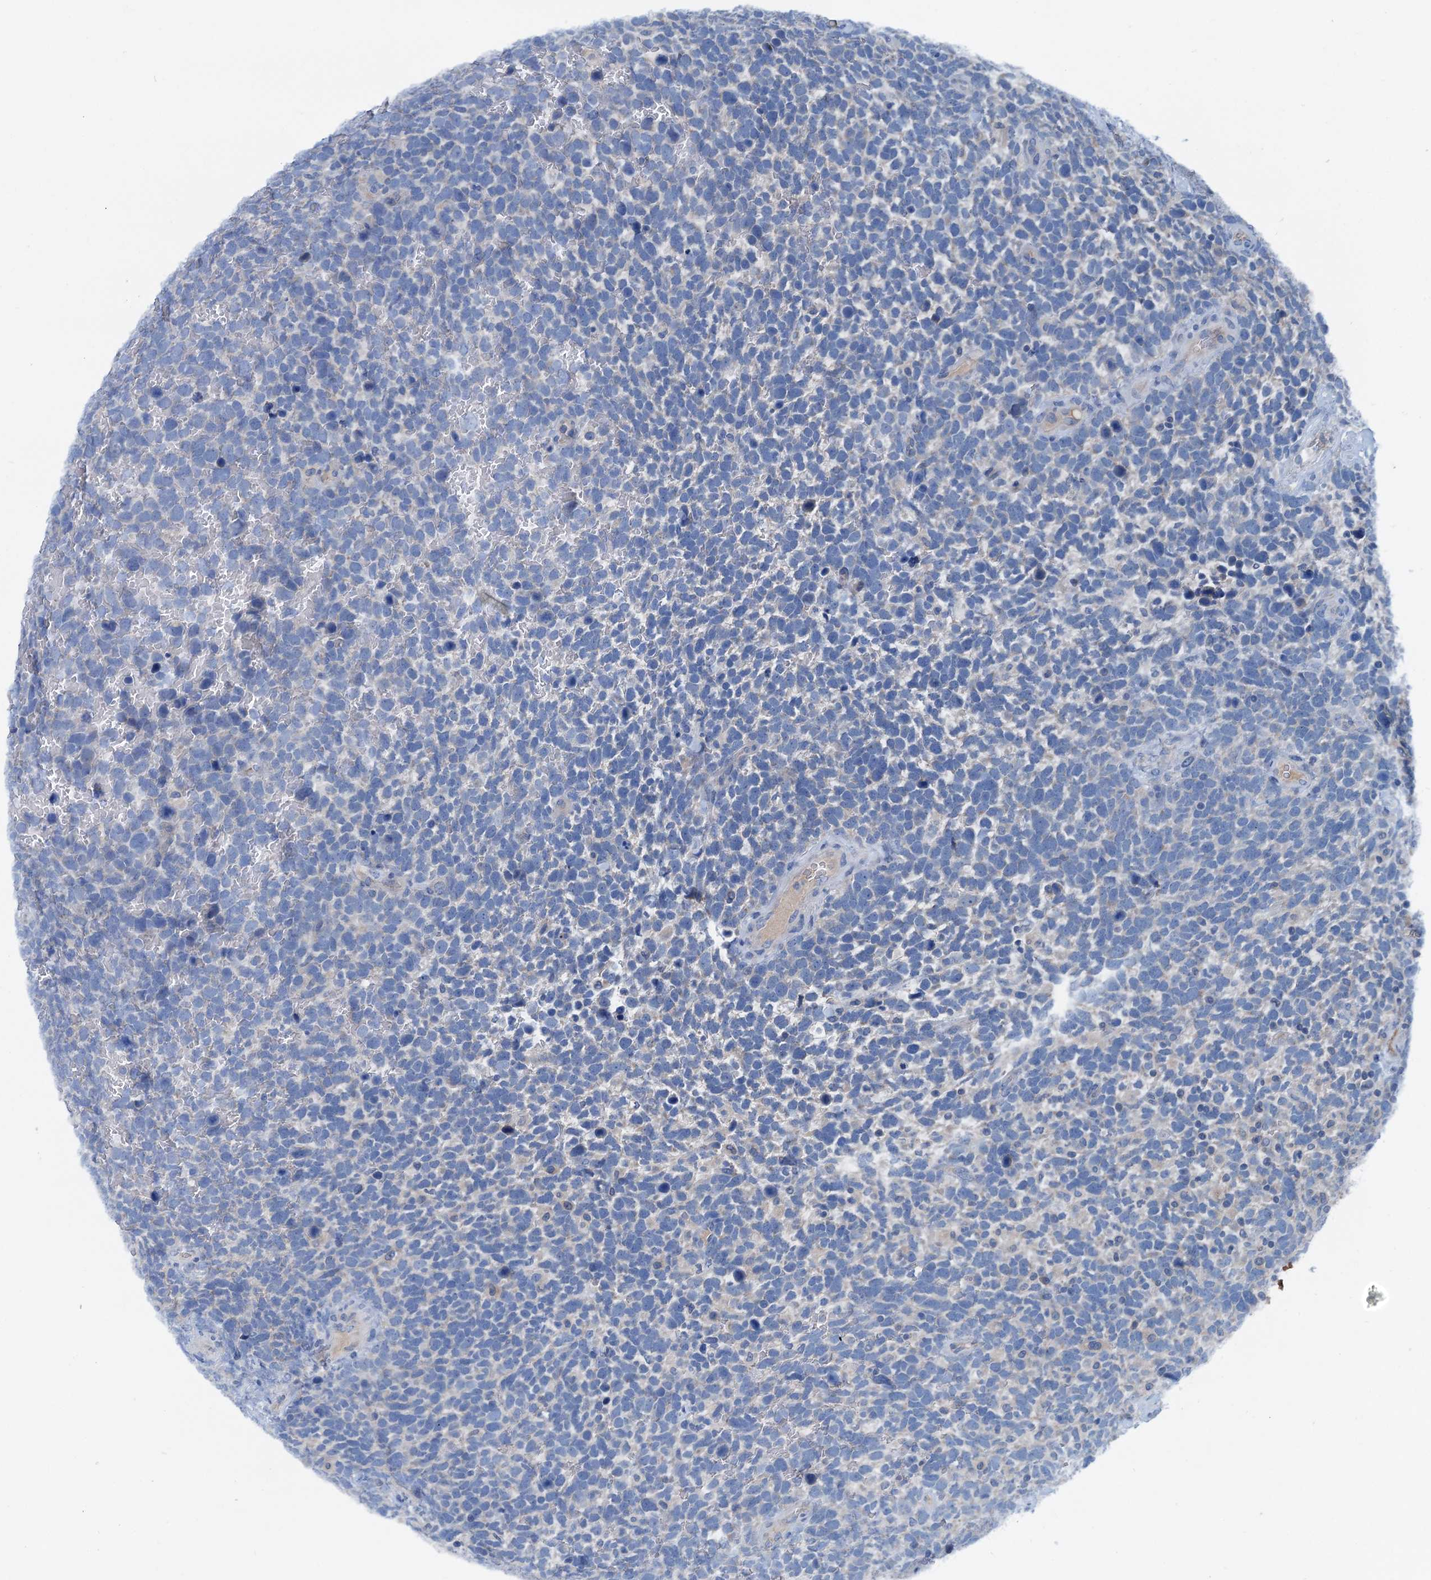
{"staining": {"intensity": "negative", "quantity": "none", "location": "none"}, "tissue": "urothelial cancer", "cell_type": "Tumor cells", "image_type": "cancer", "snomed": [{"axis": "morphology", "description": "Urothelial carcinoma, High grade"}, {"axis": "topography", "description": "Urinary bladder"}], "caption": "The photomicrograph shows no staining of tumor cells in urothelial carcinoma (high-grade).", "gene": "KNDC1", "patient": {"sex": "female", "age": 82}}